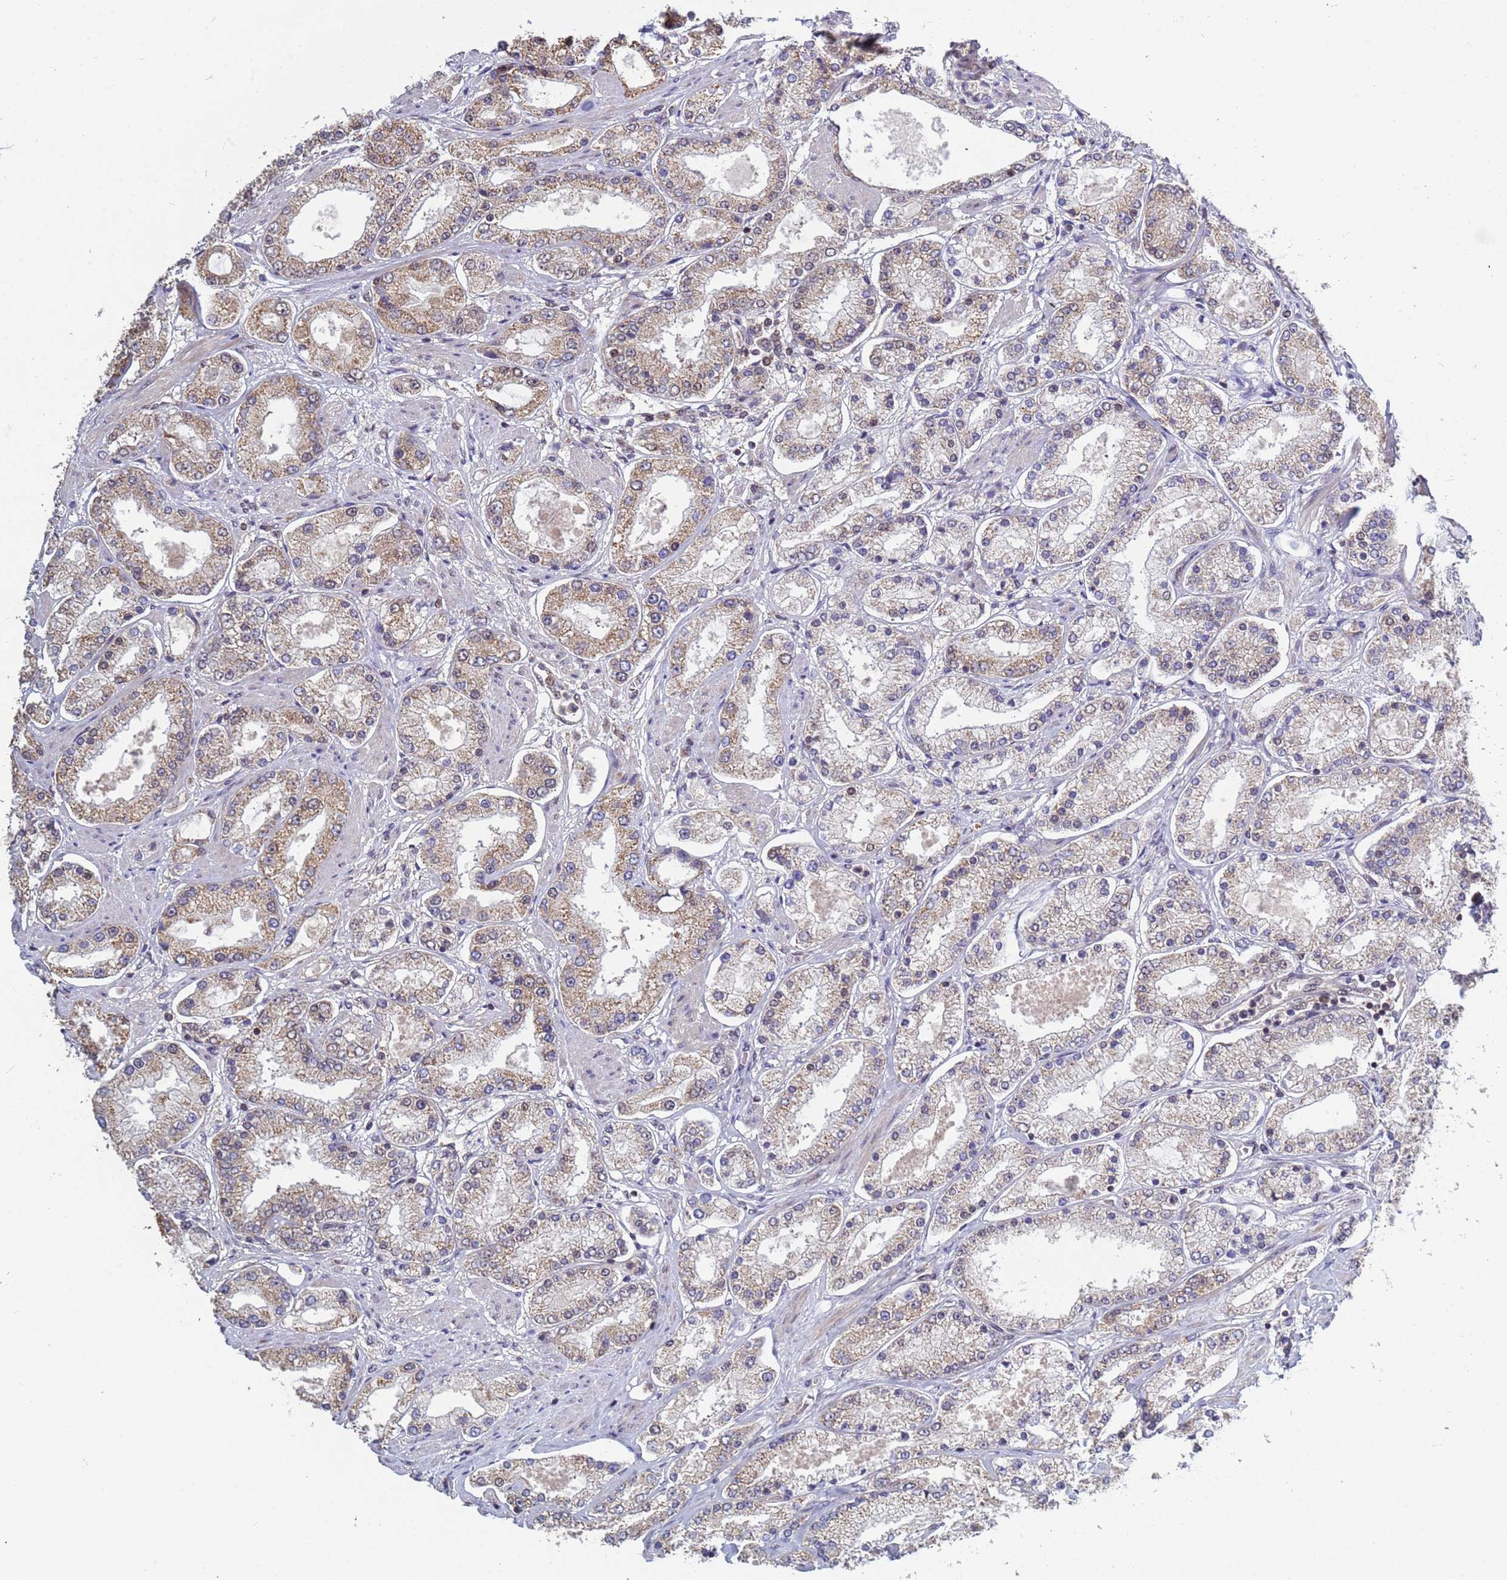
{"staining": {"intensity": "weak", "quantity": "25%-75%", "location": "cytoplasmic/membranous"}, "tissue": "prostate cancer", "cell_type": "Tumor cells", "image_type": "cancer", "snomed": [{"axis": "morphology", "description": "Adenocarcinoma, High grade"}, {"axis": "topography", "description": "Prostate"}], "caption": "Immunohistochemistry photomicrograph of neoplastic tissue: human adenocarcinoma (high-grade) (prostate) stained using IHC exhibits low levels of weak protein expression localized specifically in the cytoplasmic/membranous of tumor cells, appearing as a cytoplasmic/membranous brown color.", "gene": "DENND2B", "patient": {"sex": "male", "age": 69}}